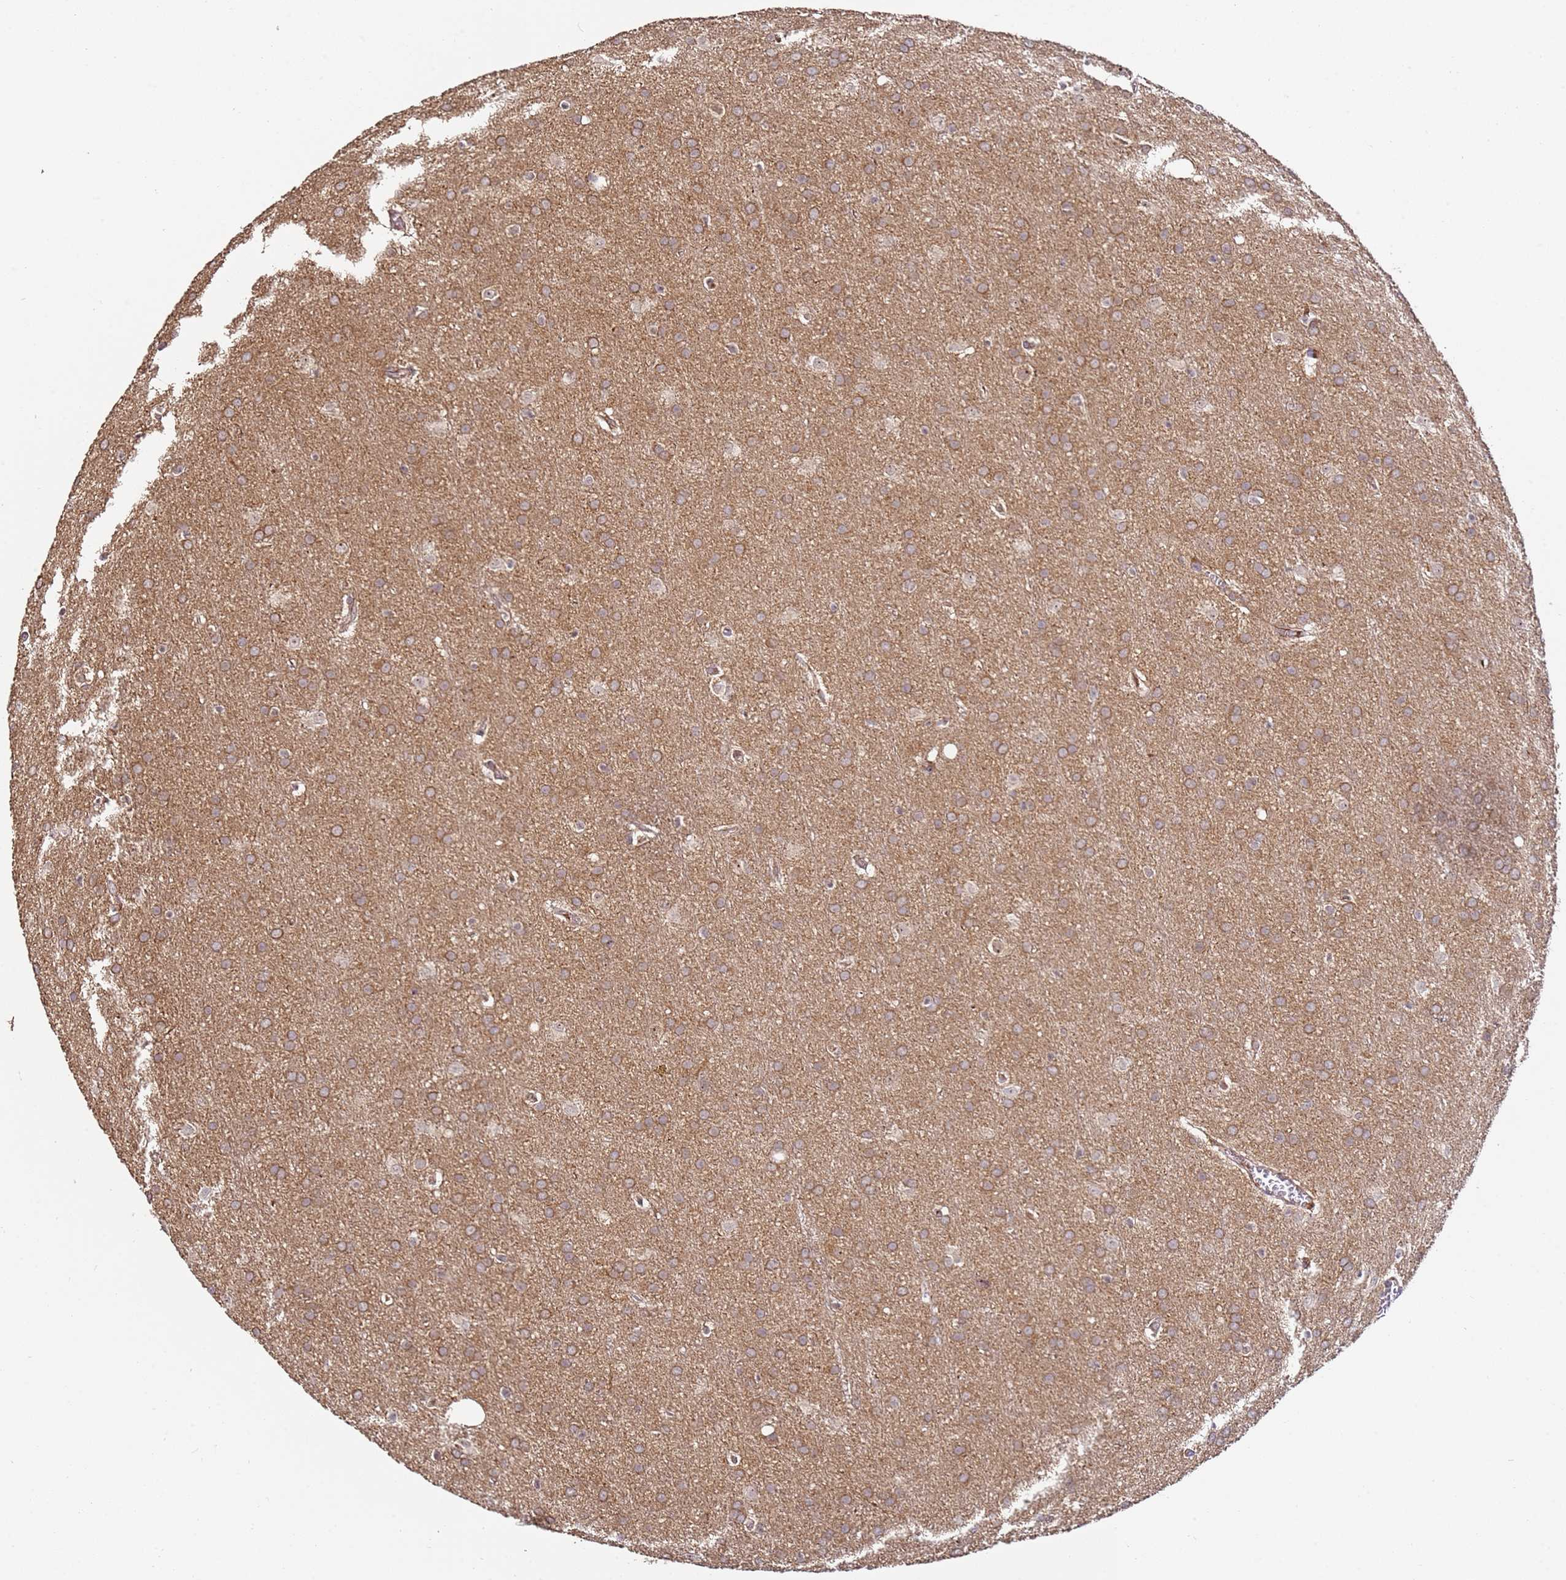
{"staining": {"intensity": "moderate", "quantity": ">75%", "location": "cytoplasmic/membranous"}, "tissue": "glioma", "cell_type": "Tumor cells", "image_type": "cancer", "snomed": [{"axis": "morphology", "description": "Glioma, malignant, Low grade"}, {"axis": "topography", "description": "Brain"}], "caption": "The histopathology image reveals staining of glioma, revealing moderate cytoplasmic/membranous protein positivity (brown color) within tumor cells. The staining is performed using DAB (3,3'-diaminobenzidine) brown chromogen to label protein expression. The nuclei are counter-stained blue using hematoxylin.", "gene": "DDX27", "patient": {"sex": "female", "age": 32}}